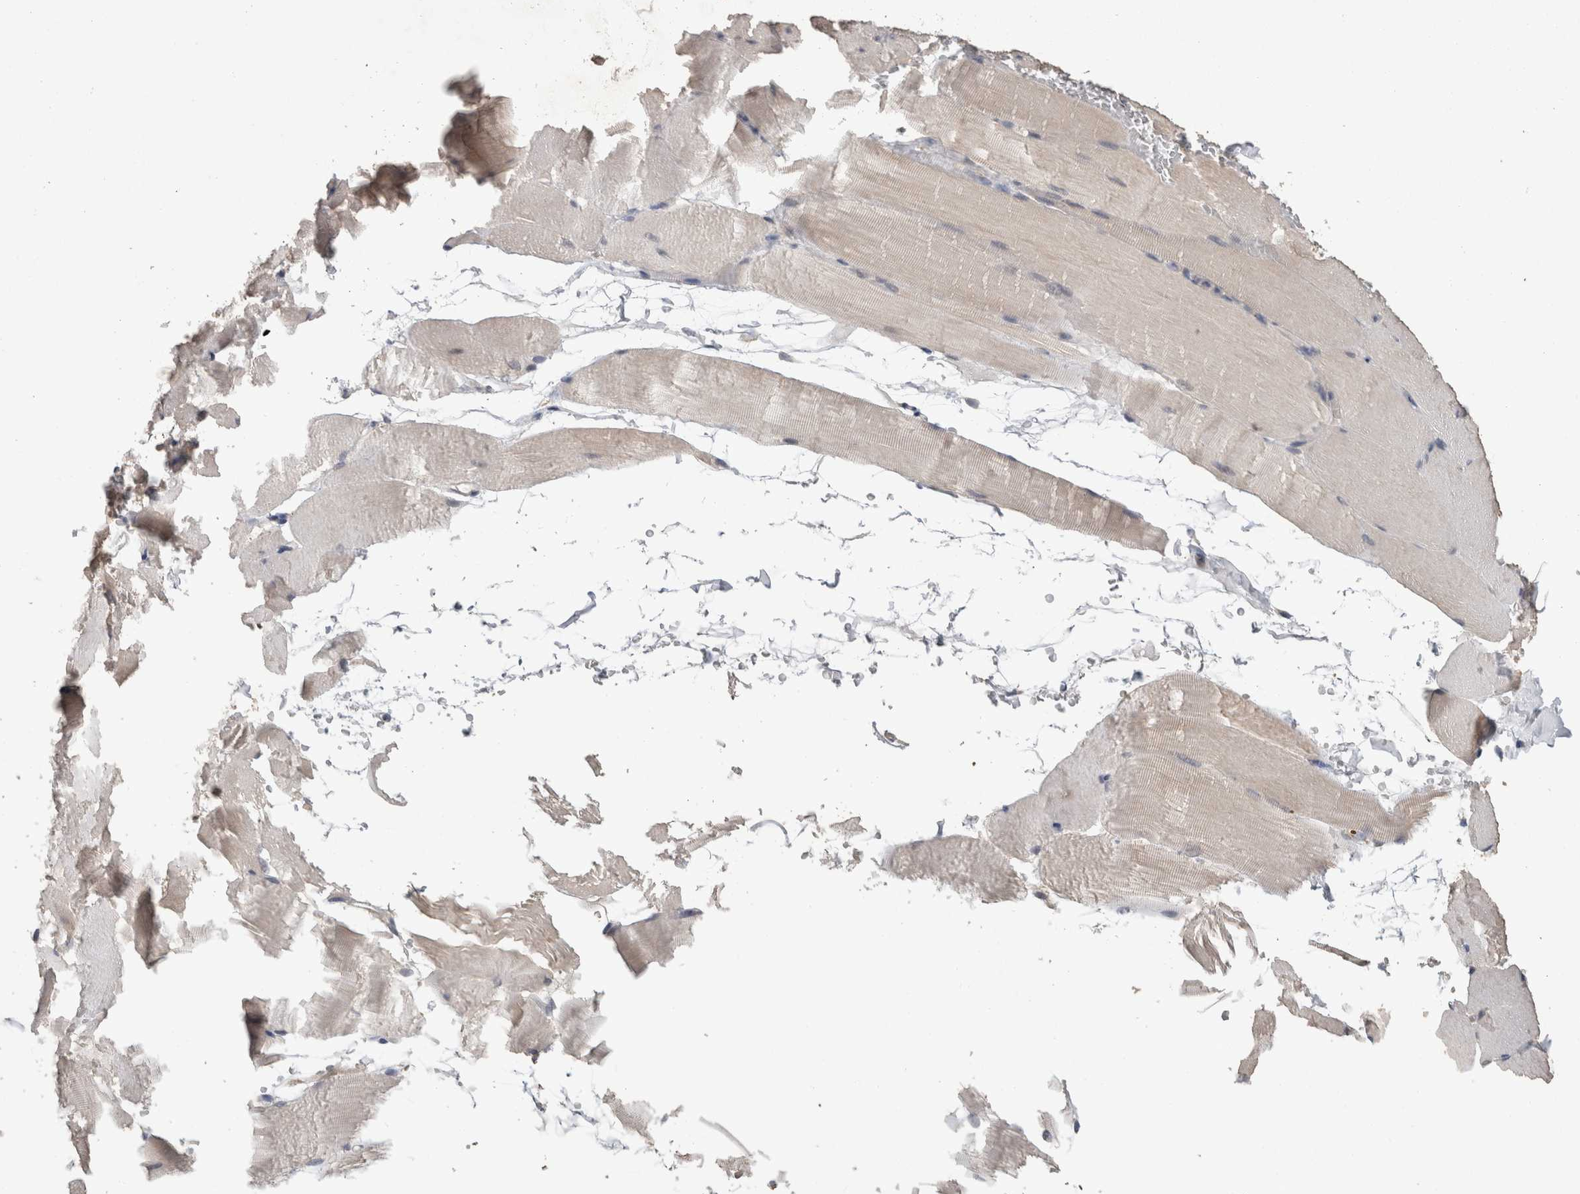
{"staining": {"intensity": "negative", "quantity": "none", "location": "none"}, "tissue": "skeletal muscle", "cell_type": "Myocytes", "image_type": "normal", "snomed": [{"axis": "morphology", "description": "Normal tissue, NOS"}, {"axis": "topography", "description": "Skeletal muscle"}, {"axis": "topography", "description": "Parathyroid gland"}], "caption": "The micrograph displays no staining of myocytes in benign skeletal muscle. (Immunohistochemistry, brightfield microscopy, high magnification).", "gene": "FHOD3", "patient": {"sex": "female", "age": 37}}